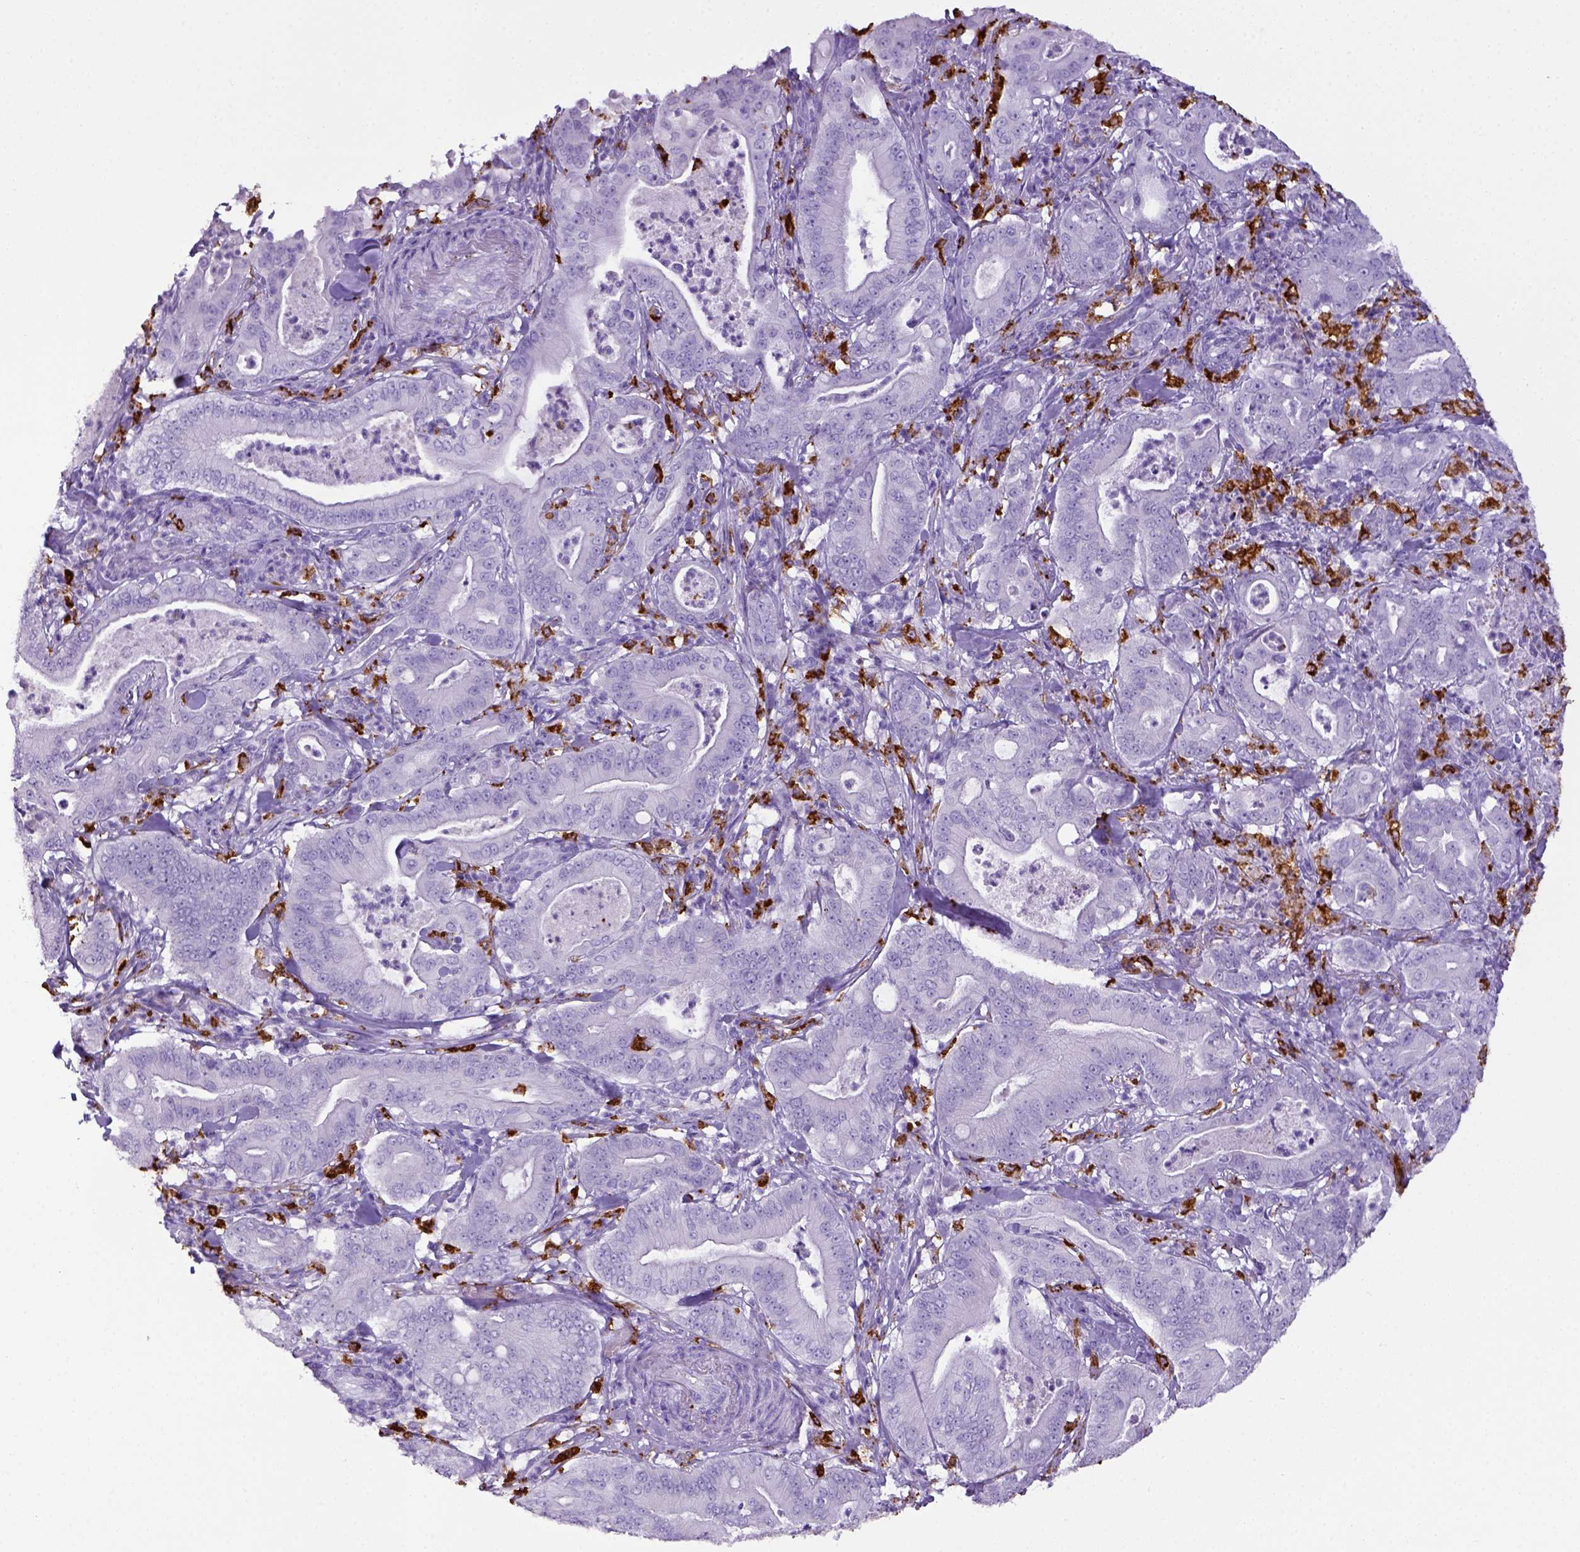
{"staining": {"intensity": "negative", "quantity": "none", "location": "none"}, "tissue": "pancreatic cancer", "cell_type": "Tumor cells", "image_type": "cancer", "snomed": [{"axis": "morphology", "description": "Adenocarcinoma, NOS"}, {"axis": "topography", "description": "Pancreas"}], "caption": "This is a histopathology image of IHC staining of pancreatic cancer (adenocarcinoma), which shows no staining in tumor cells.", "gene": "CD68", "patient": {"sex": "male", "age": 71}}